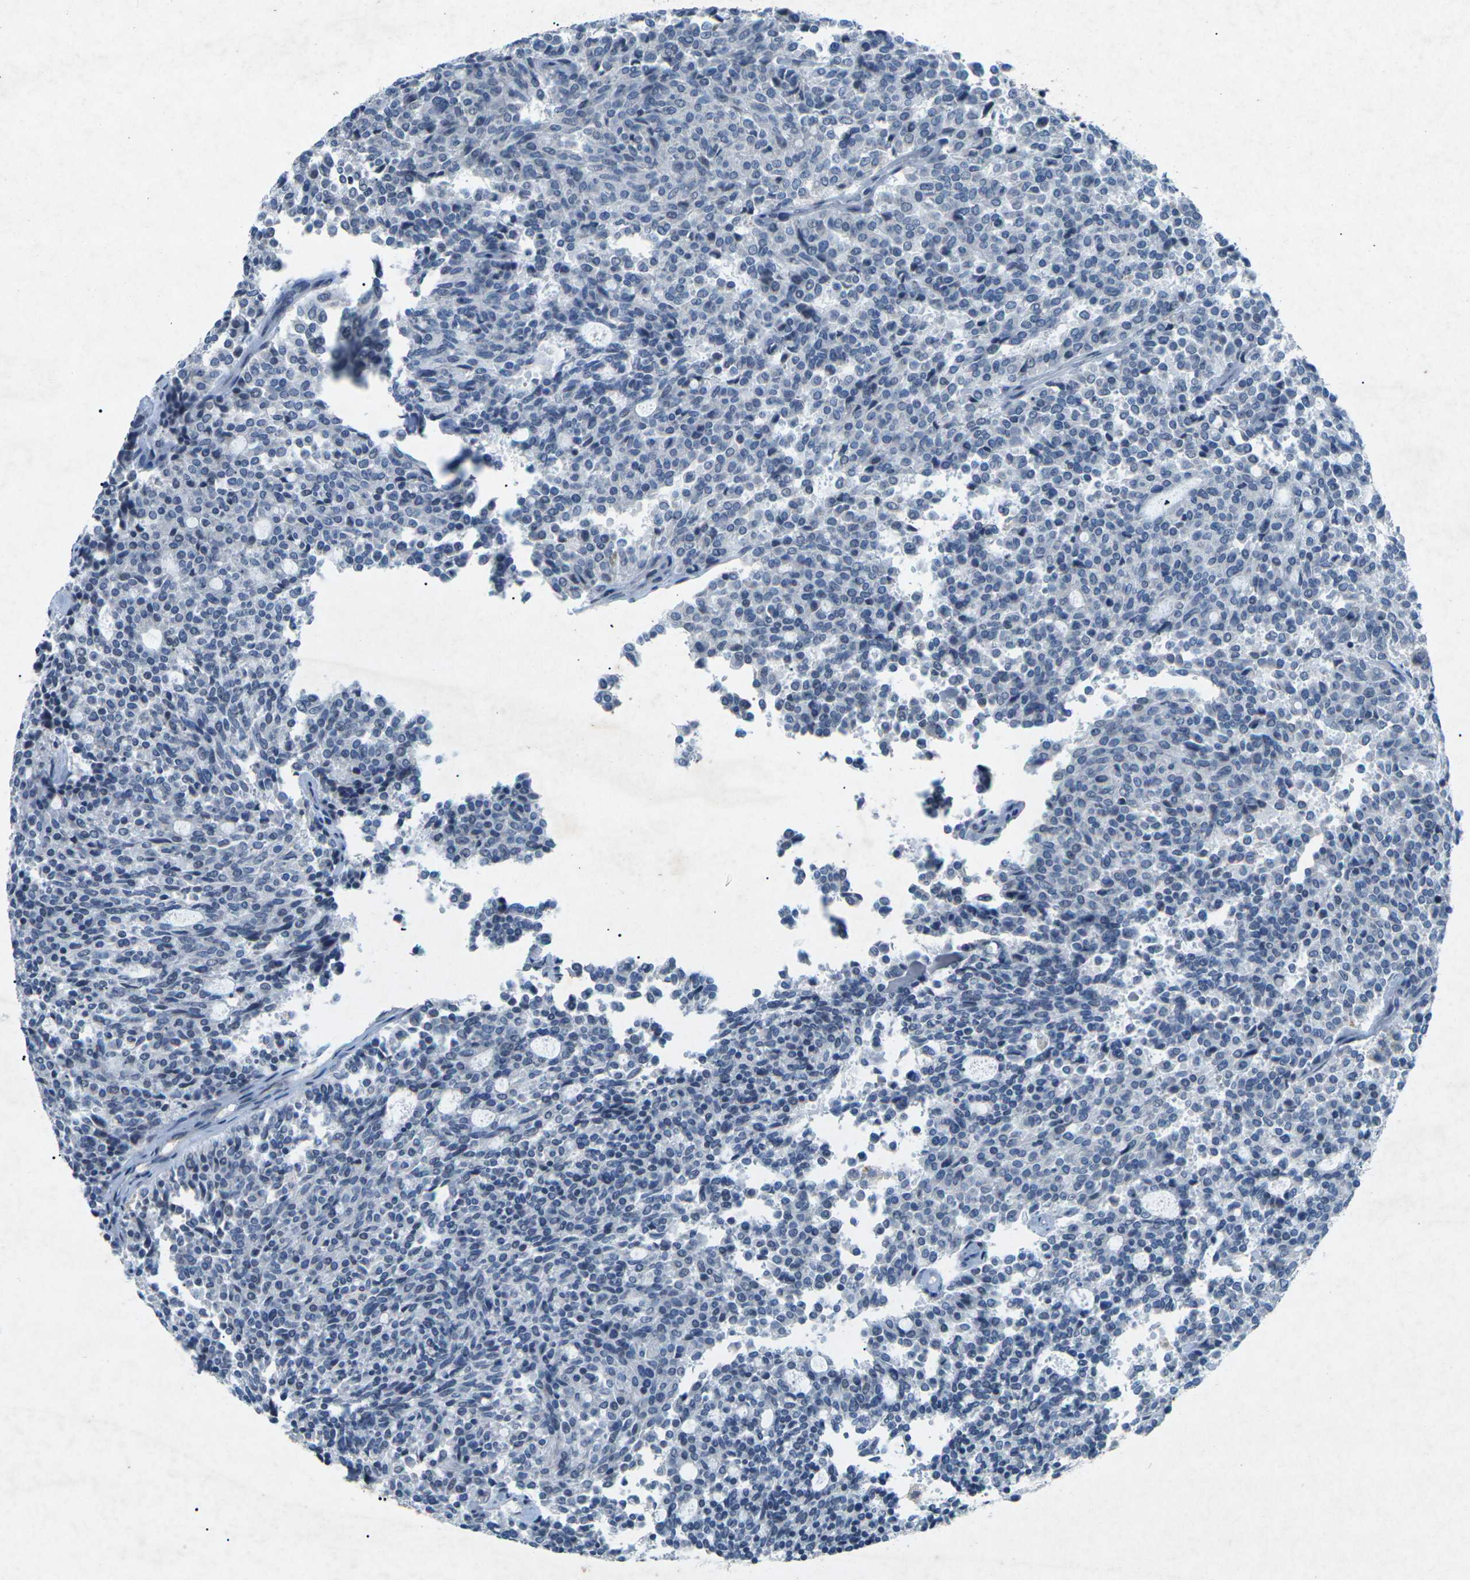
{"staining": {"intensity": "negative", "quantity": "none", "location": "none"}, "tissue": "carcinoid", "cell_type": "Tumor cells", "image_type": "cancer", "snomed": [{"axis": "morphology", "description": "Carcinoid, malignant, NOS"}, {"axis": "topography", "description": "Pancreas"}], "caption": "A photomicrograph of human carcinoid (malignant) is negative for staining in tumor cells. (Stains: DAB (3,3'-diaminobenzidine) immunohistochemistry (IHC) with hematoxylin counter stain, Microscopy: brightfield microscopy at high magnification).", "gene": "A1BG", "patient": {"sex": "female", "age": 54}}